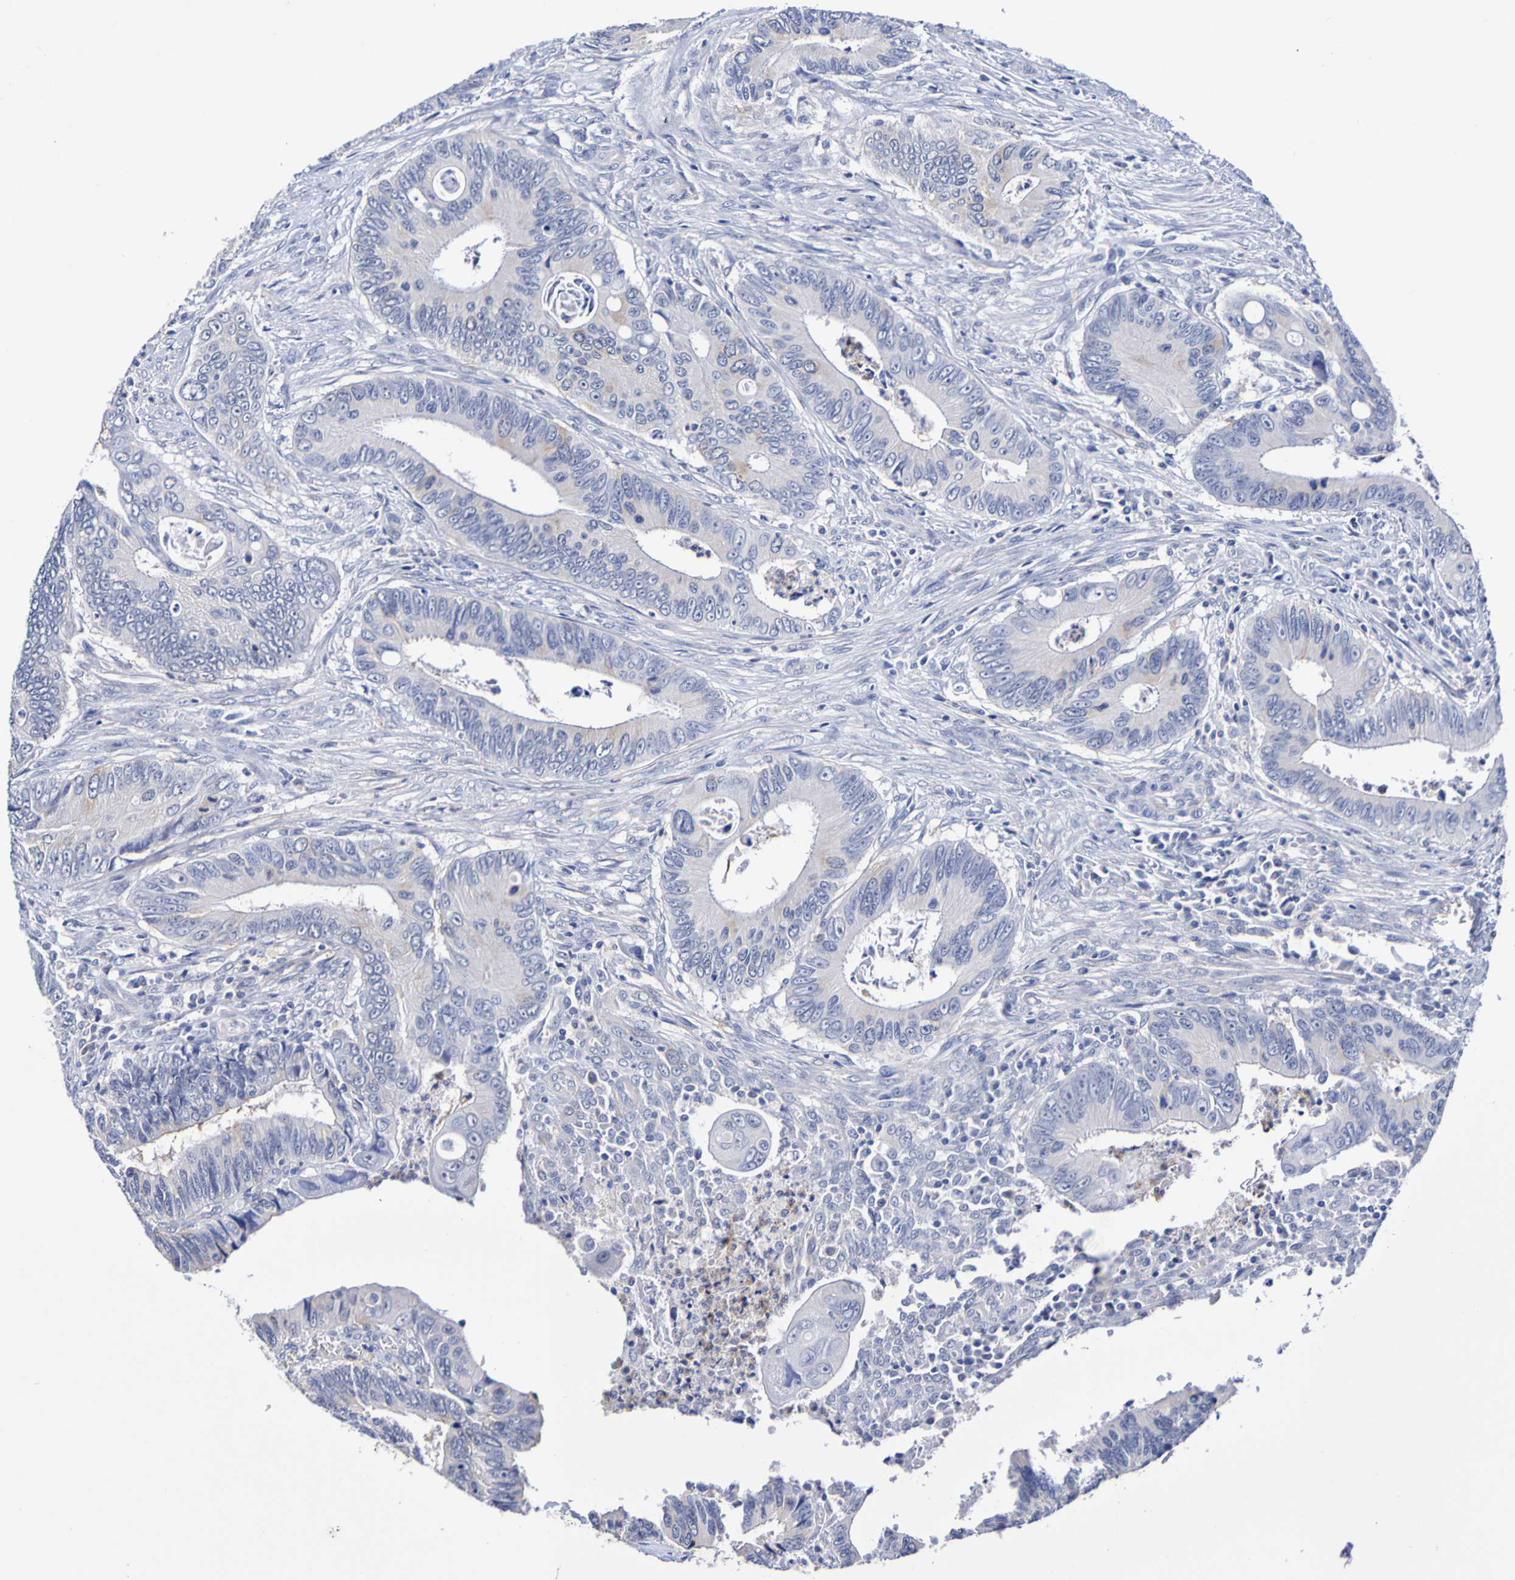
{"staining": {"intensity": "weak", "quantity": "<25%", "location": "cytoplasmic/membranous"}, "tissue": "colorectal cancer", "cell_type": "Tumor cells", "image_type": "cancer", "snomed": [{"axis": "morphology", "description": "Inflammation, NOS"}, {"axis": "morphology", "description": "Adenocarcinoma, NOS"}, {"axis": "topography", "description": "Colon"}], "caption": "Tumor cells are negative for protein expression in human adenocarcinoma (colorectal). (DAB (3,3'-diaminobenzidine) immunohistochemistry visualized using brightfield microscopy, high magnification).", "gene": "ACVR1C", "patient": {"sex": "male", "age": 72}}